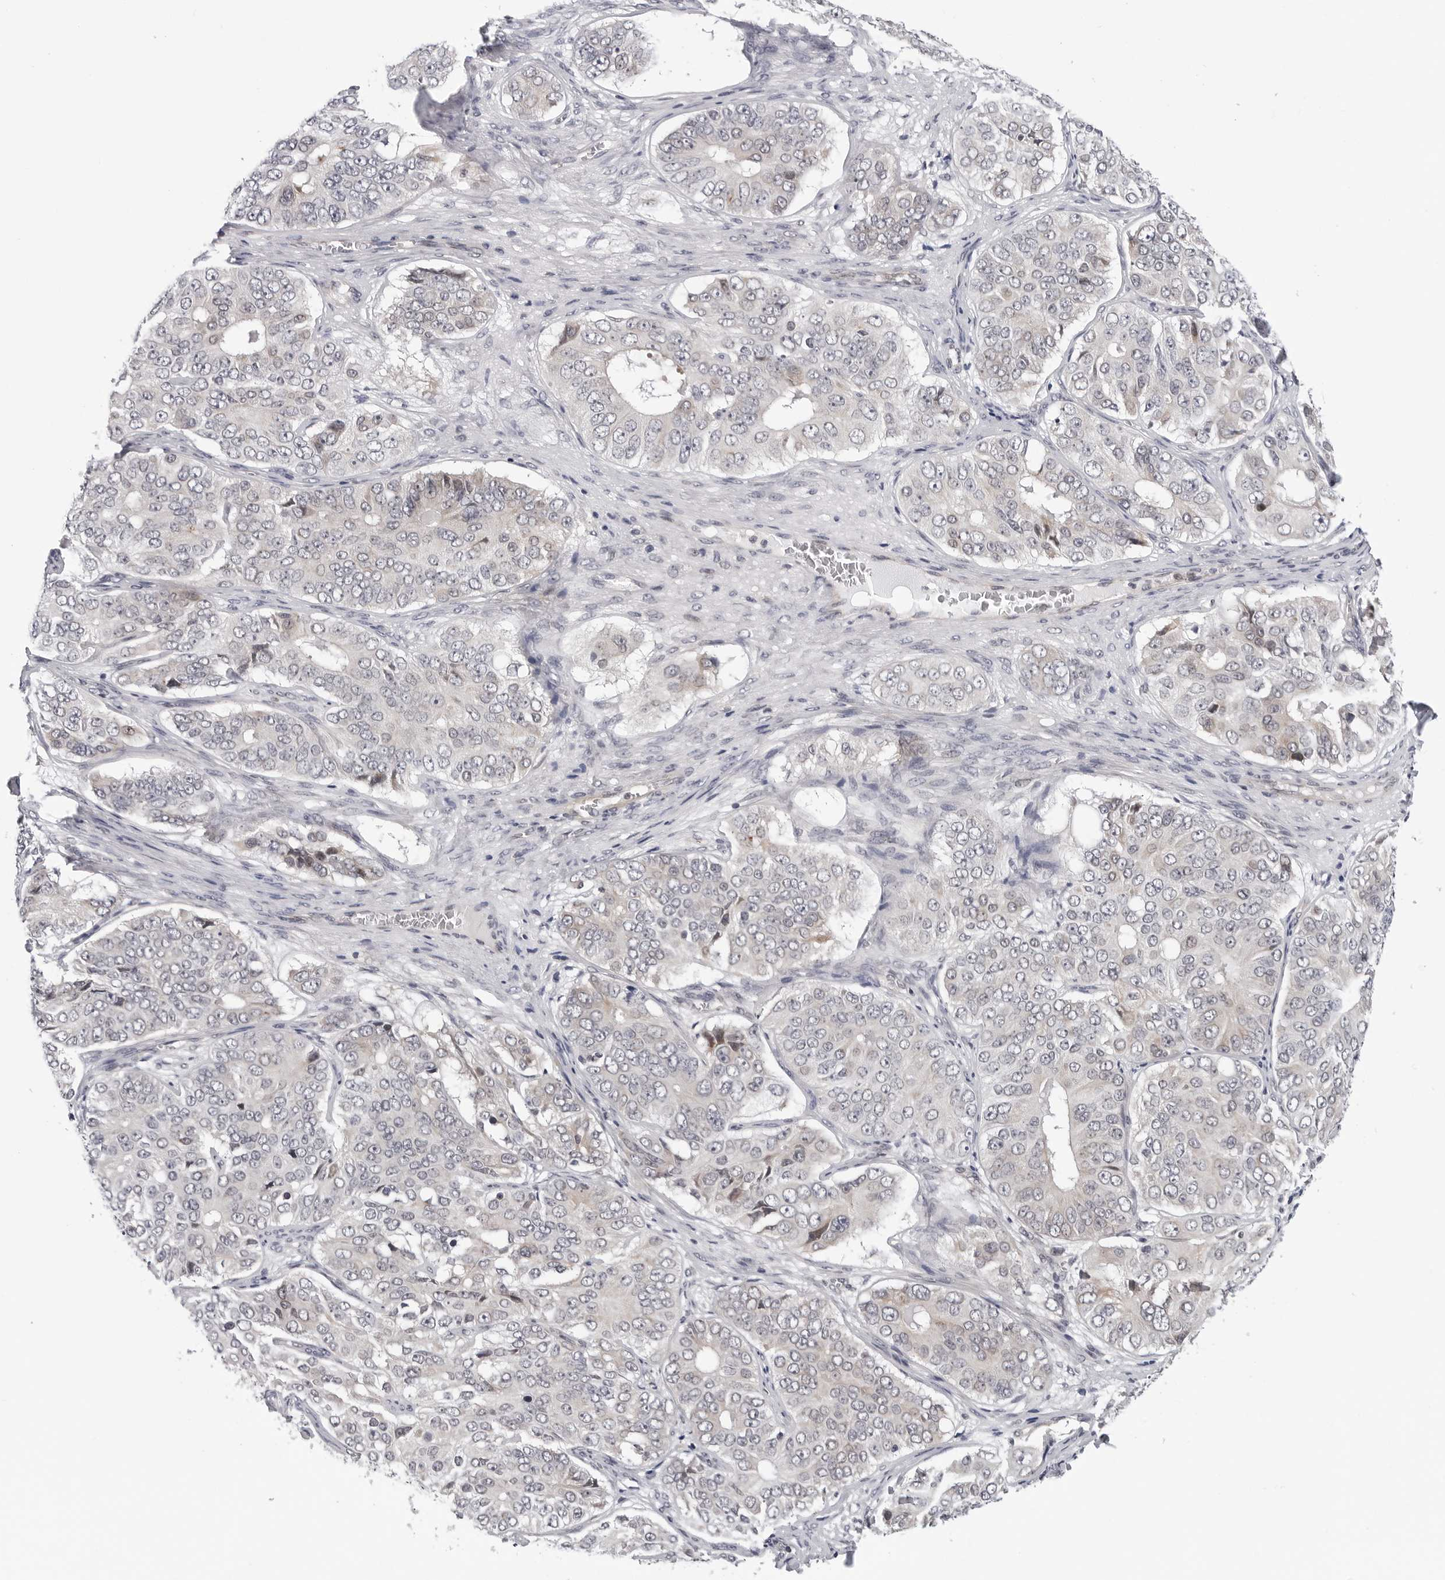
{"staining": {"intensity": "negative", "quantity": "none", "location": "none"}, "tissue": "ovarian cancer", "cell_type": "Tumor cells", "image_type": "cancer", "snomed": [{"axis": "morphology", "description": "Carcinoma, endometroid"}, {"axis": "topography", "description": "Ovary"}], "caption": "A high-resolution histopathology image shows IHC staining of ovarian cancer, which shows no significant expression in tumor cells.", "gene": "KIAA1614", "patient": {"sex": "female", "age": 51}}